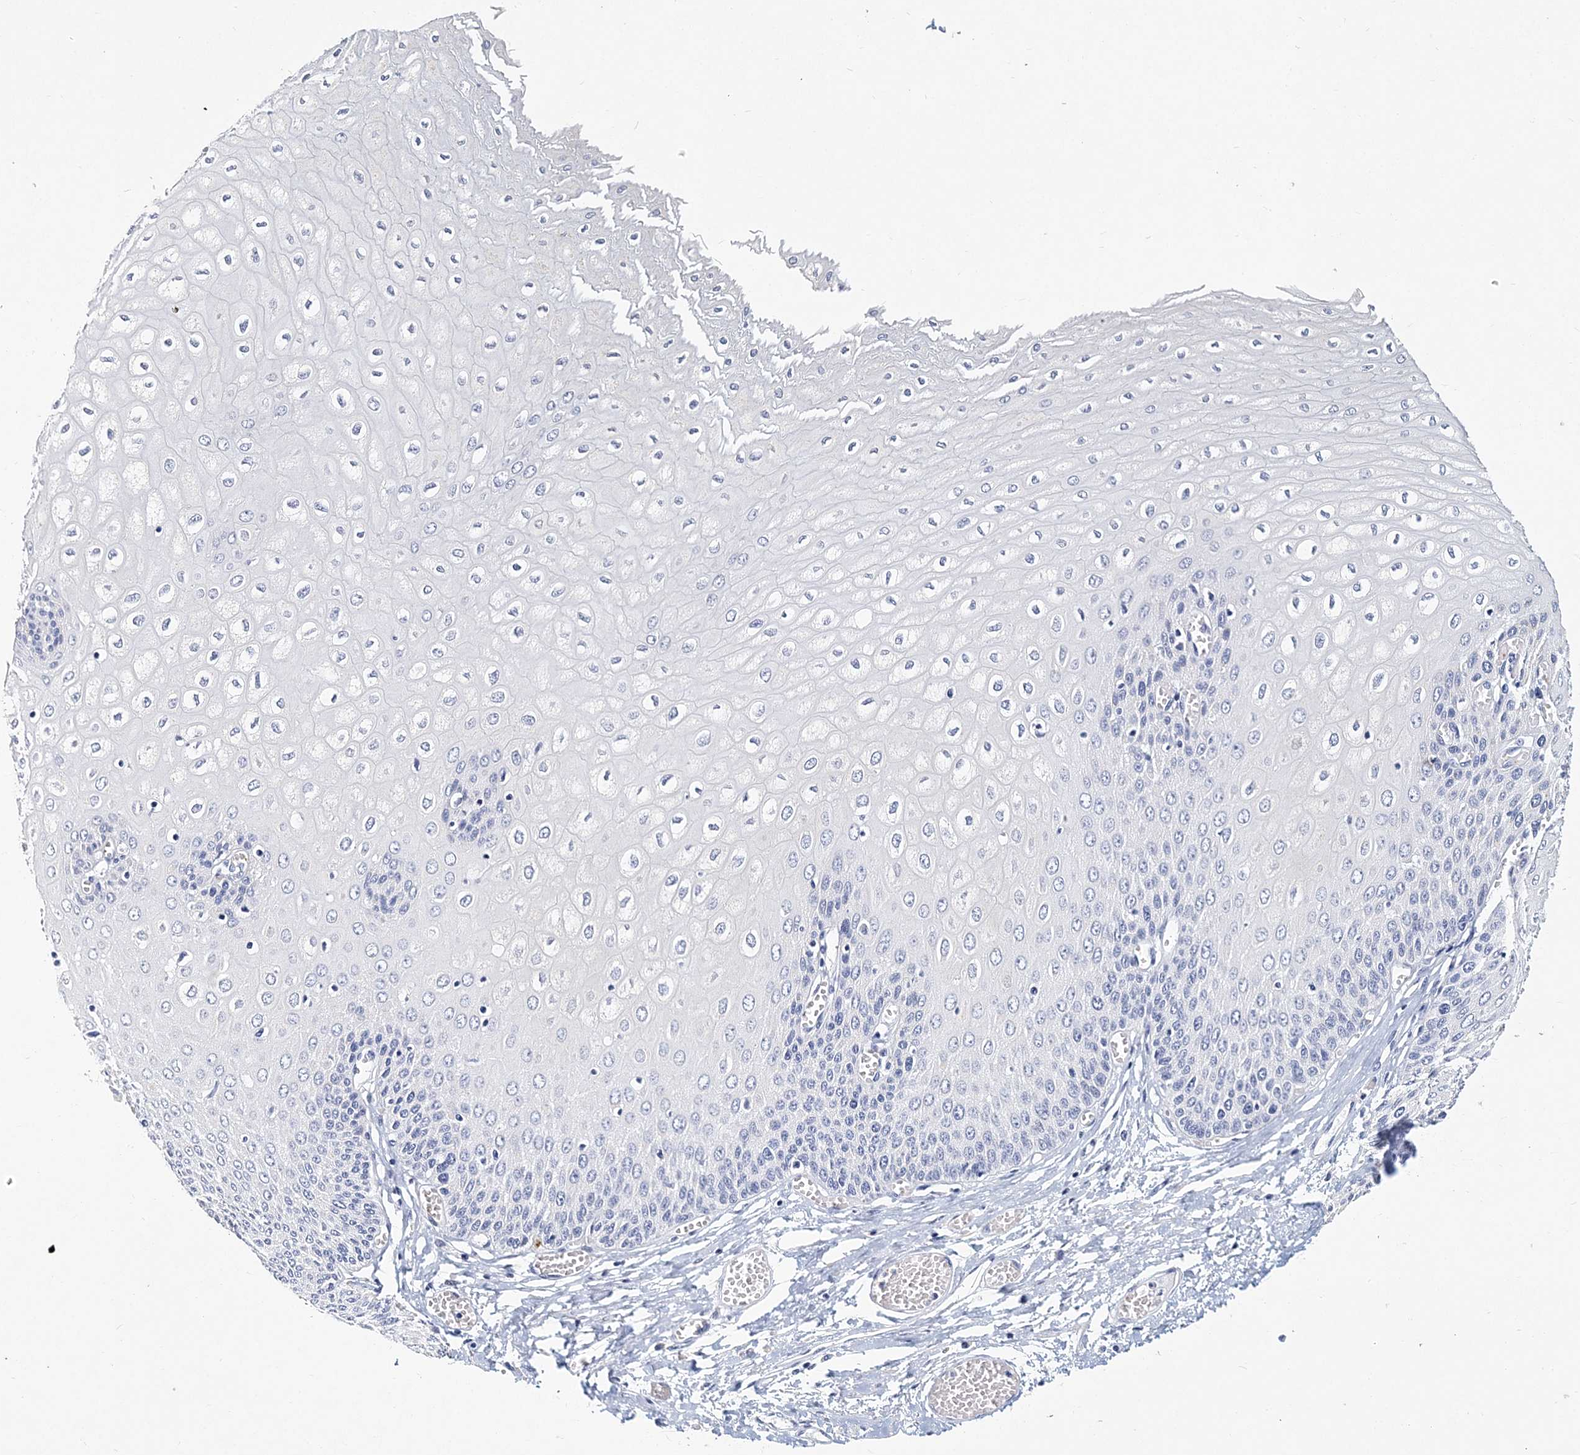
{"staining": {"intensity": "negative", "quantity": "none", "location": "none"}, "tissue": "esophagus", "cell_type": "Squamous epithelial cells", "image_type": "normal", "snomed": [{"axis": "morphology", "description": "Normal tissue, NOS"}, {"axis": "topography", "description": "Esophagus"}], "caption": "High magnification brightfield microscopy of benign esophagus stained with DAB (brown) and counterstained with hematoxylin (blue): squamous epithelial cells show no significant expression. Nuclei are stained in blue.", "gene": "ITGA2B", "patient": {"sex": "male", "age": 60}}